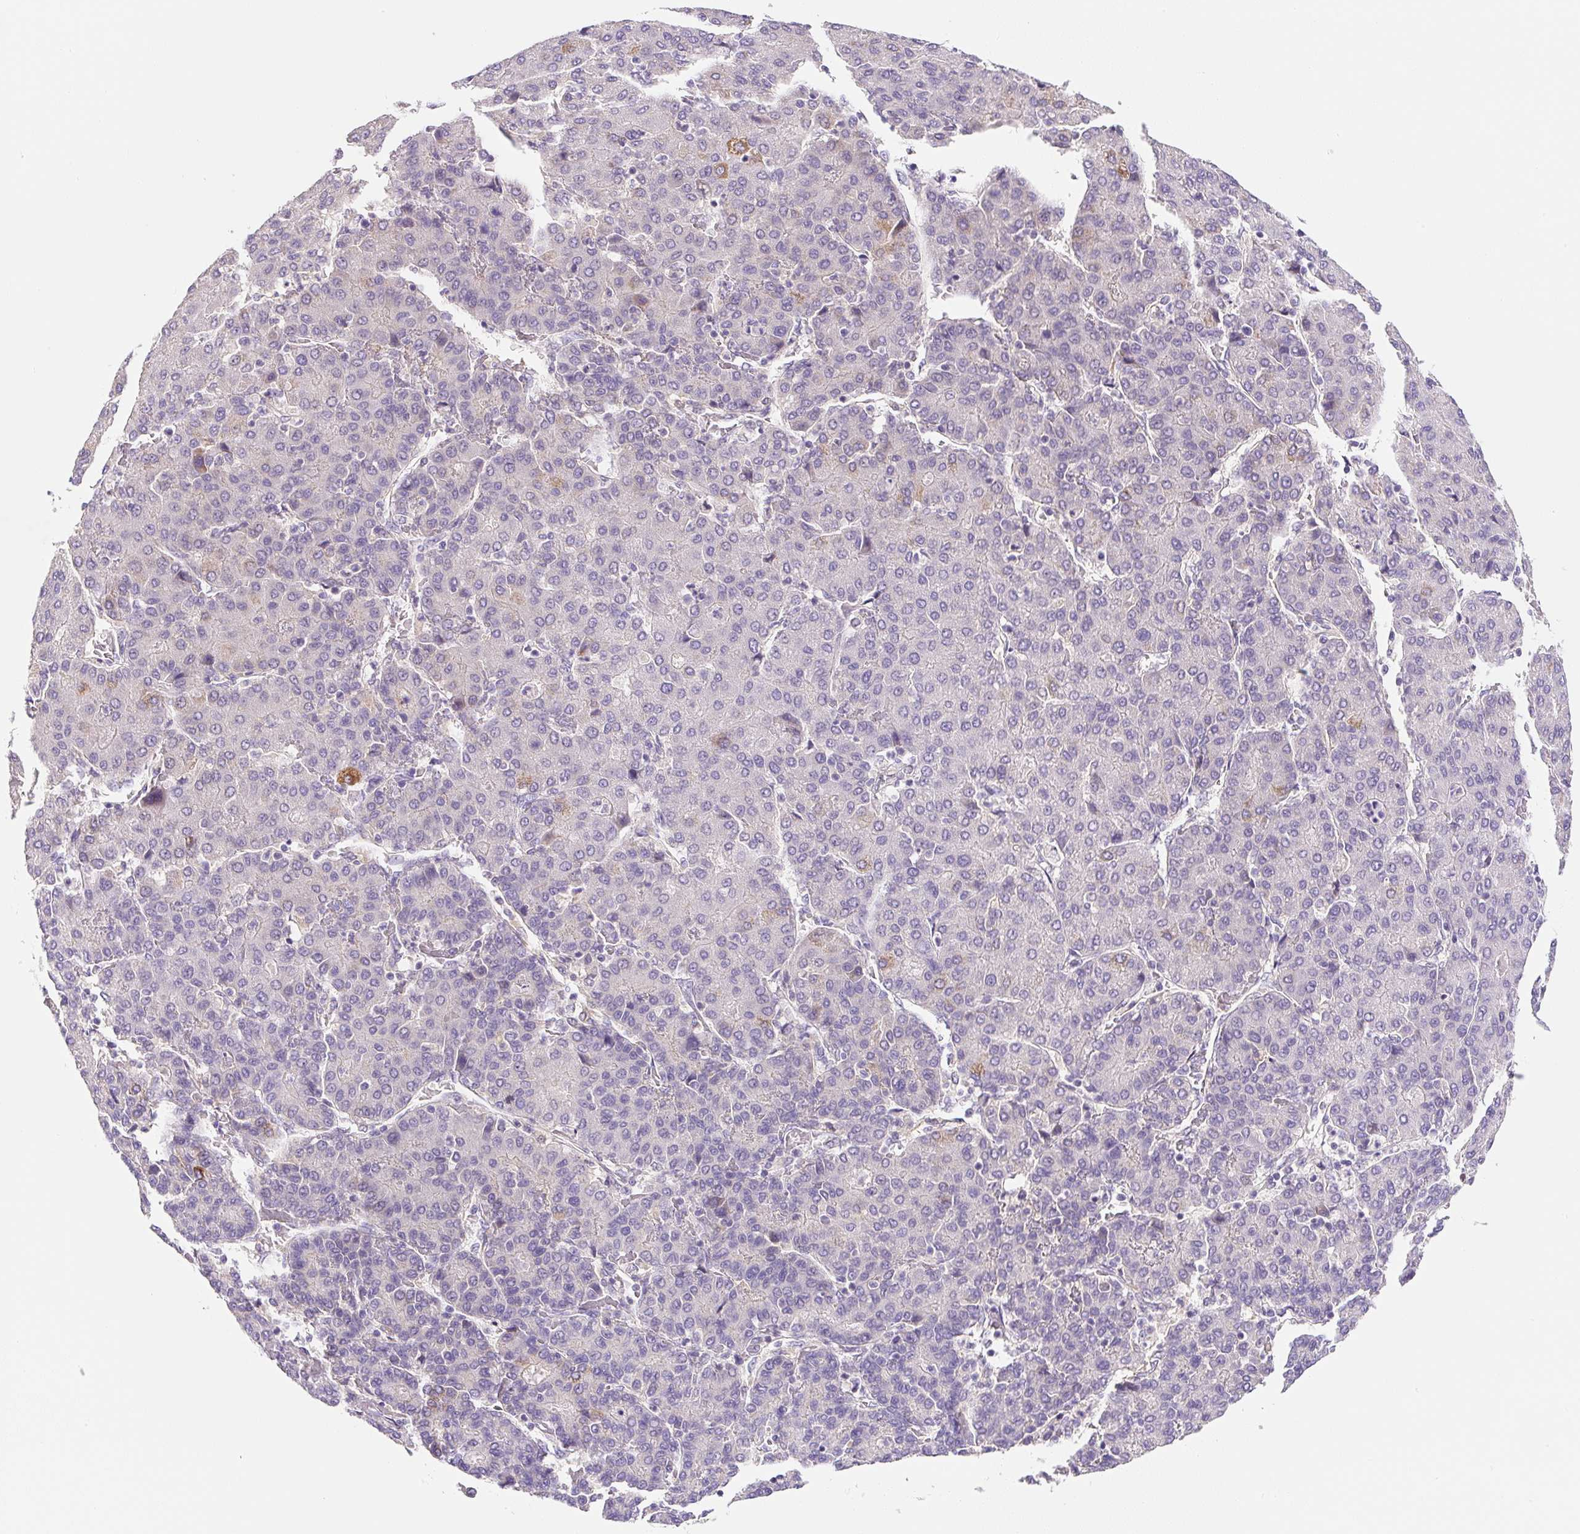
{"staining": {"intensity": "moderate", "quantity": "<25%", "location": "cytoplasmic/membranous"}, "tissue": "liver cancer", "cell_type": "Tumor cells", "image_type": "cancer", "snomed": [{"axis": "morphology", "description": "Carcinoma, Hepatocellular, NOS"}, {"axis": "topography", "description": "Liver"}], "caption": "Protein expression analysis of liver cancer reveals moderate cytoplasmic/membranous staining in approximately <25% of tumor cells. Immunohistochemistry (ihc) stains the protein in brown and the nuclei are stained blue.", "gene": "PLA2G4A", "patient": {"sex": "male", "age": 65}}